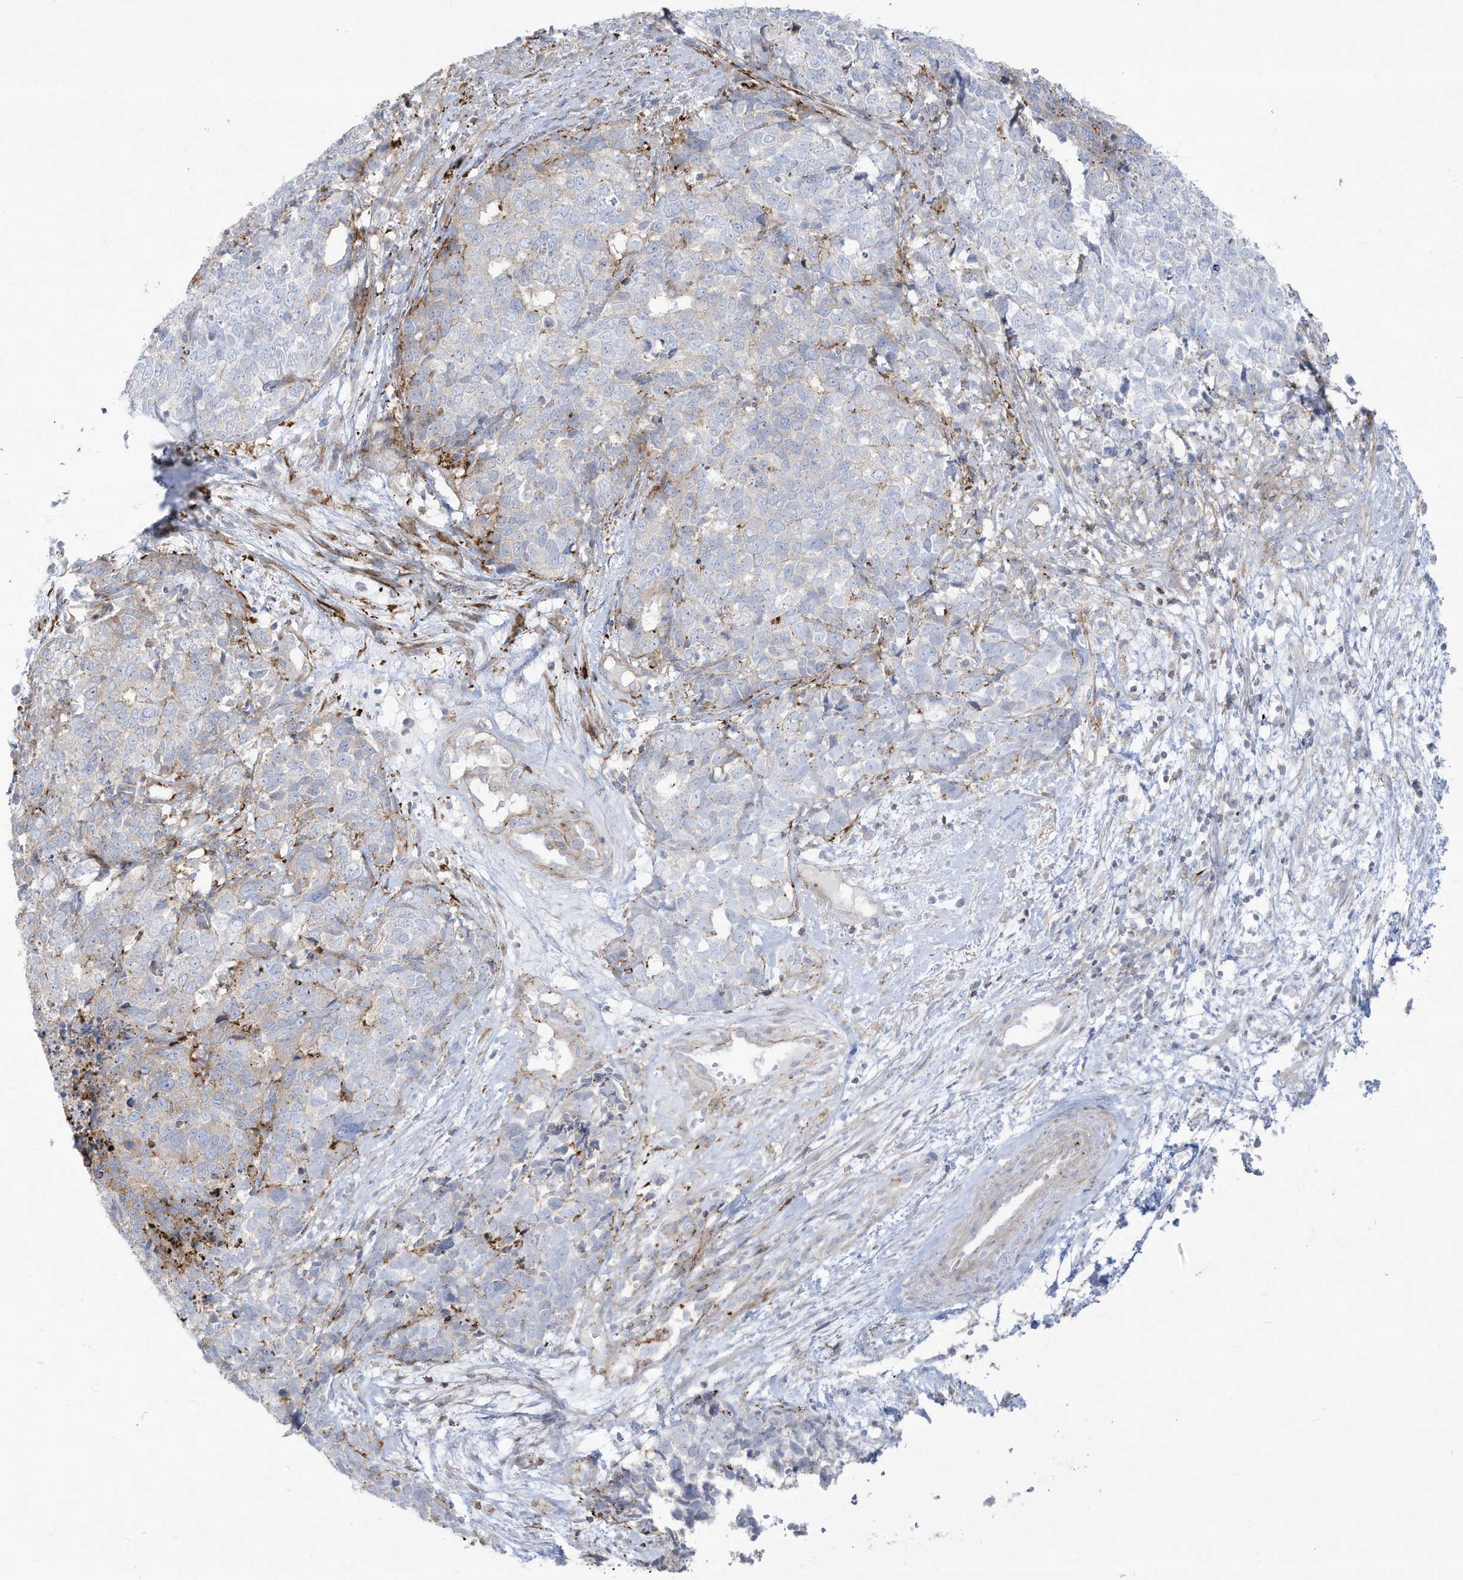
{"staining": {"intensity": "weak", "quantity": "<25%", "location": "cytoplasmic/membranous"}, "tissue": "cervical cancer", "cell_type": "Tumor cells", "image_type": "cancer", "snomed": [{"axis": "morphology", "description": "Squamous cell carcinoma, NOS"}, {"axis": "topography", "description": "Cervix"}], "caption": "The micrograph reveals no staining of tumor cells in cervical cancer.", "gene": "THNSL2", "patient": {"sex": "female", "age": 63}}